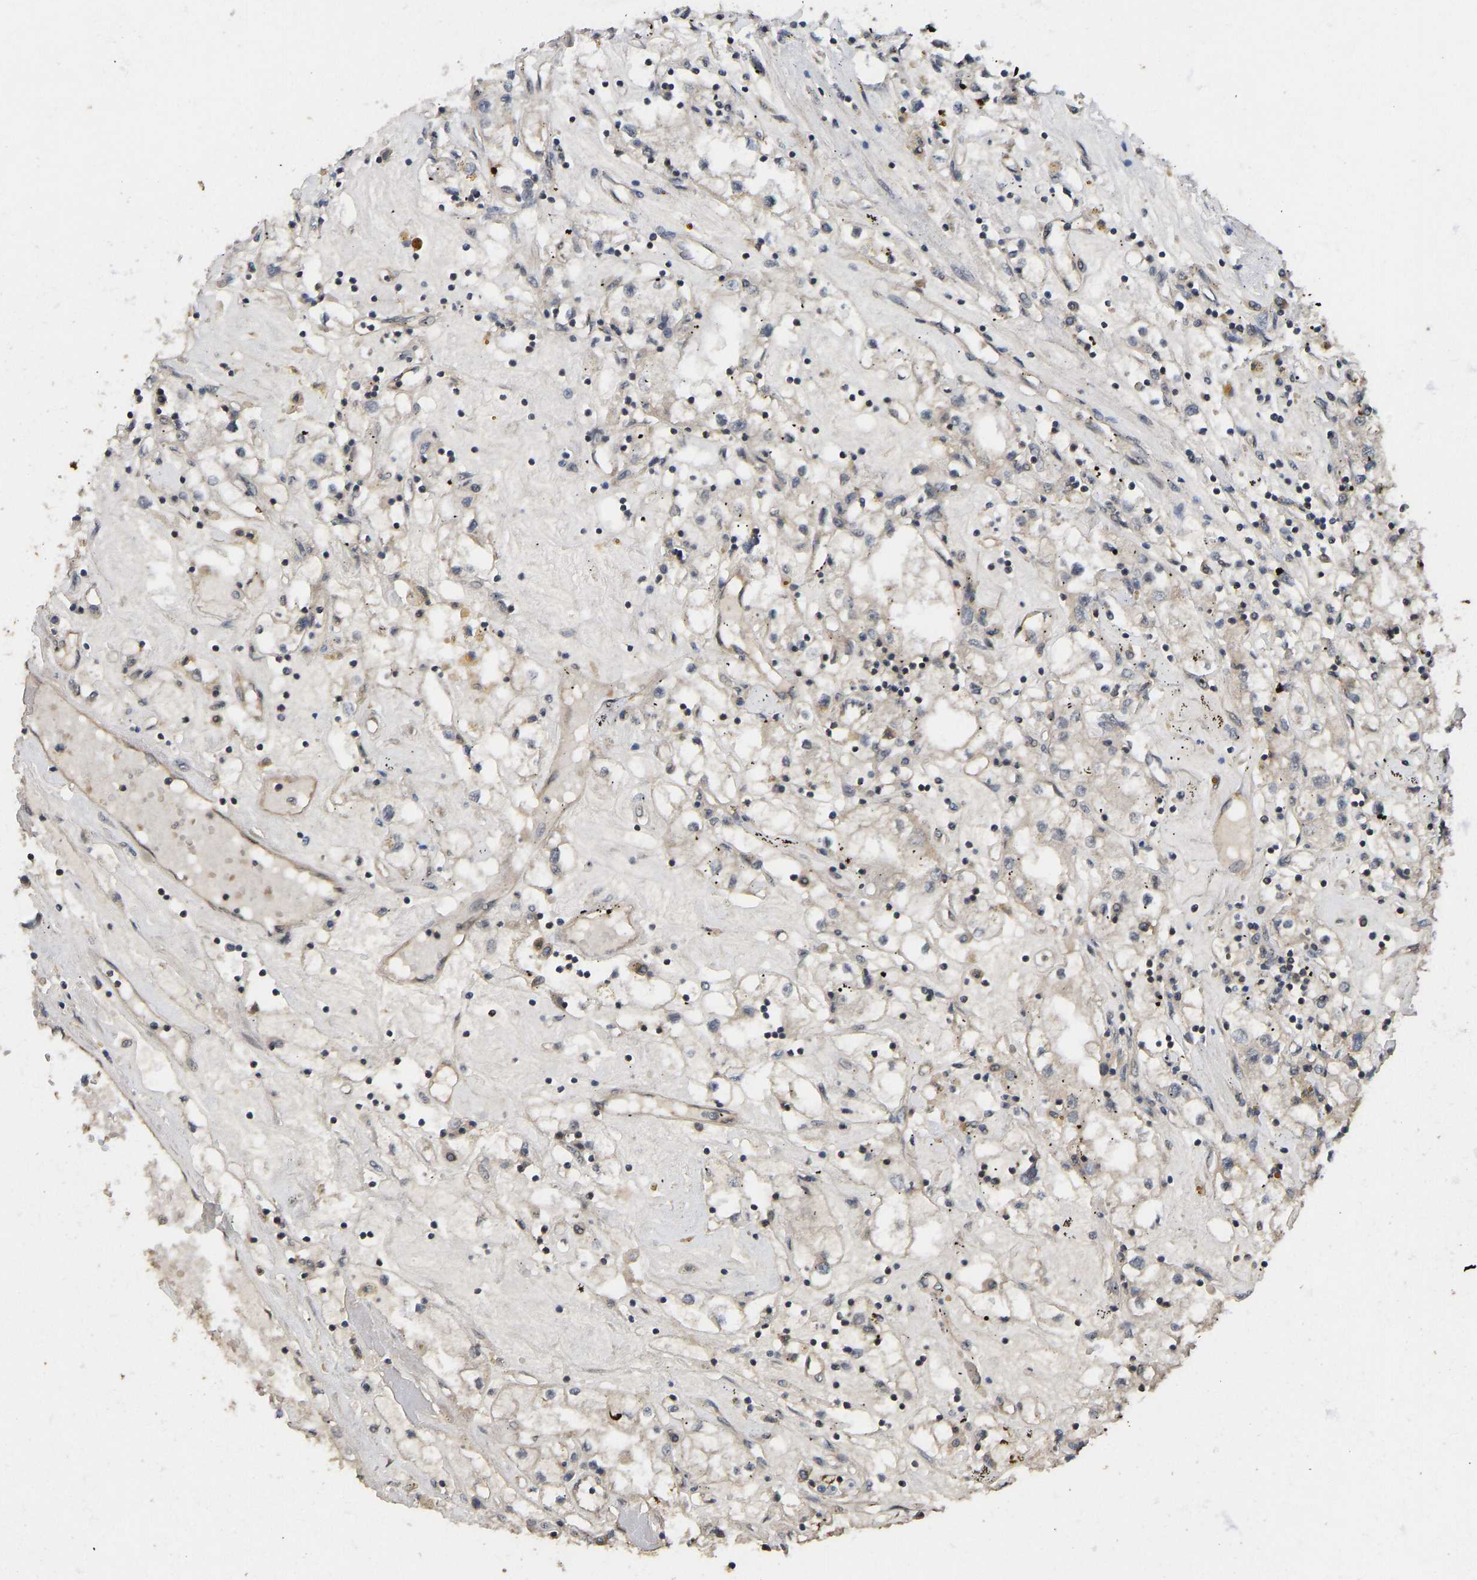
{"staining": {"intensity": "weak", "quantity": "25%-75%", "location": "cytoplasmic/membranous"}, "tissue": "renal cancer", "cell_type": "Tumor cells", "image_type": "cancer", "snomed": [{"axis": "morphology", "description": "Adenocarcinoma, NOS"}, {"axis": "topography", "description": "Kidney"}], "caption": "Immunohistochemical staining of renal cancer reveals low levels of weak cytoplasmic/membranous expression in approximately 25%-75% of tumor cells.", "gene": "NDRG3", "patient": {"sex": "male", "age": 56}}